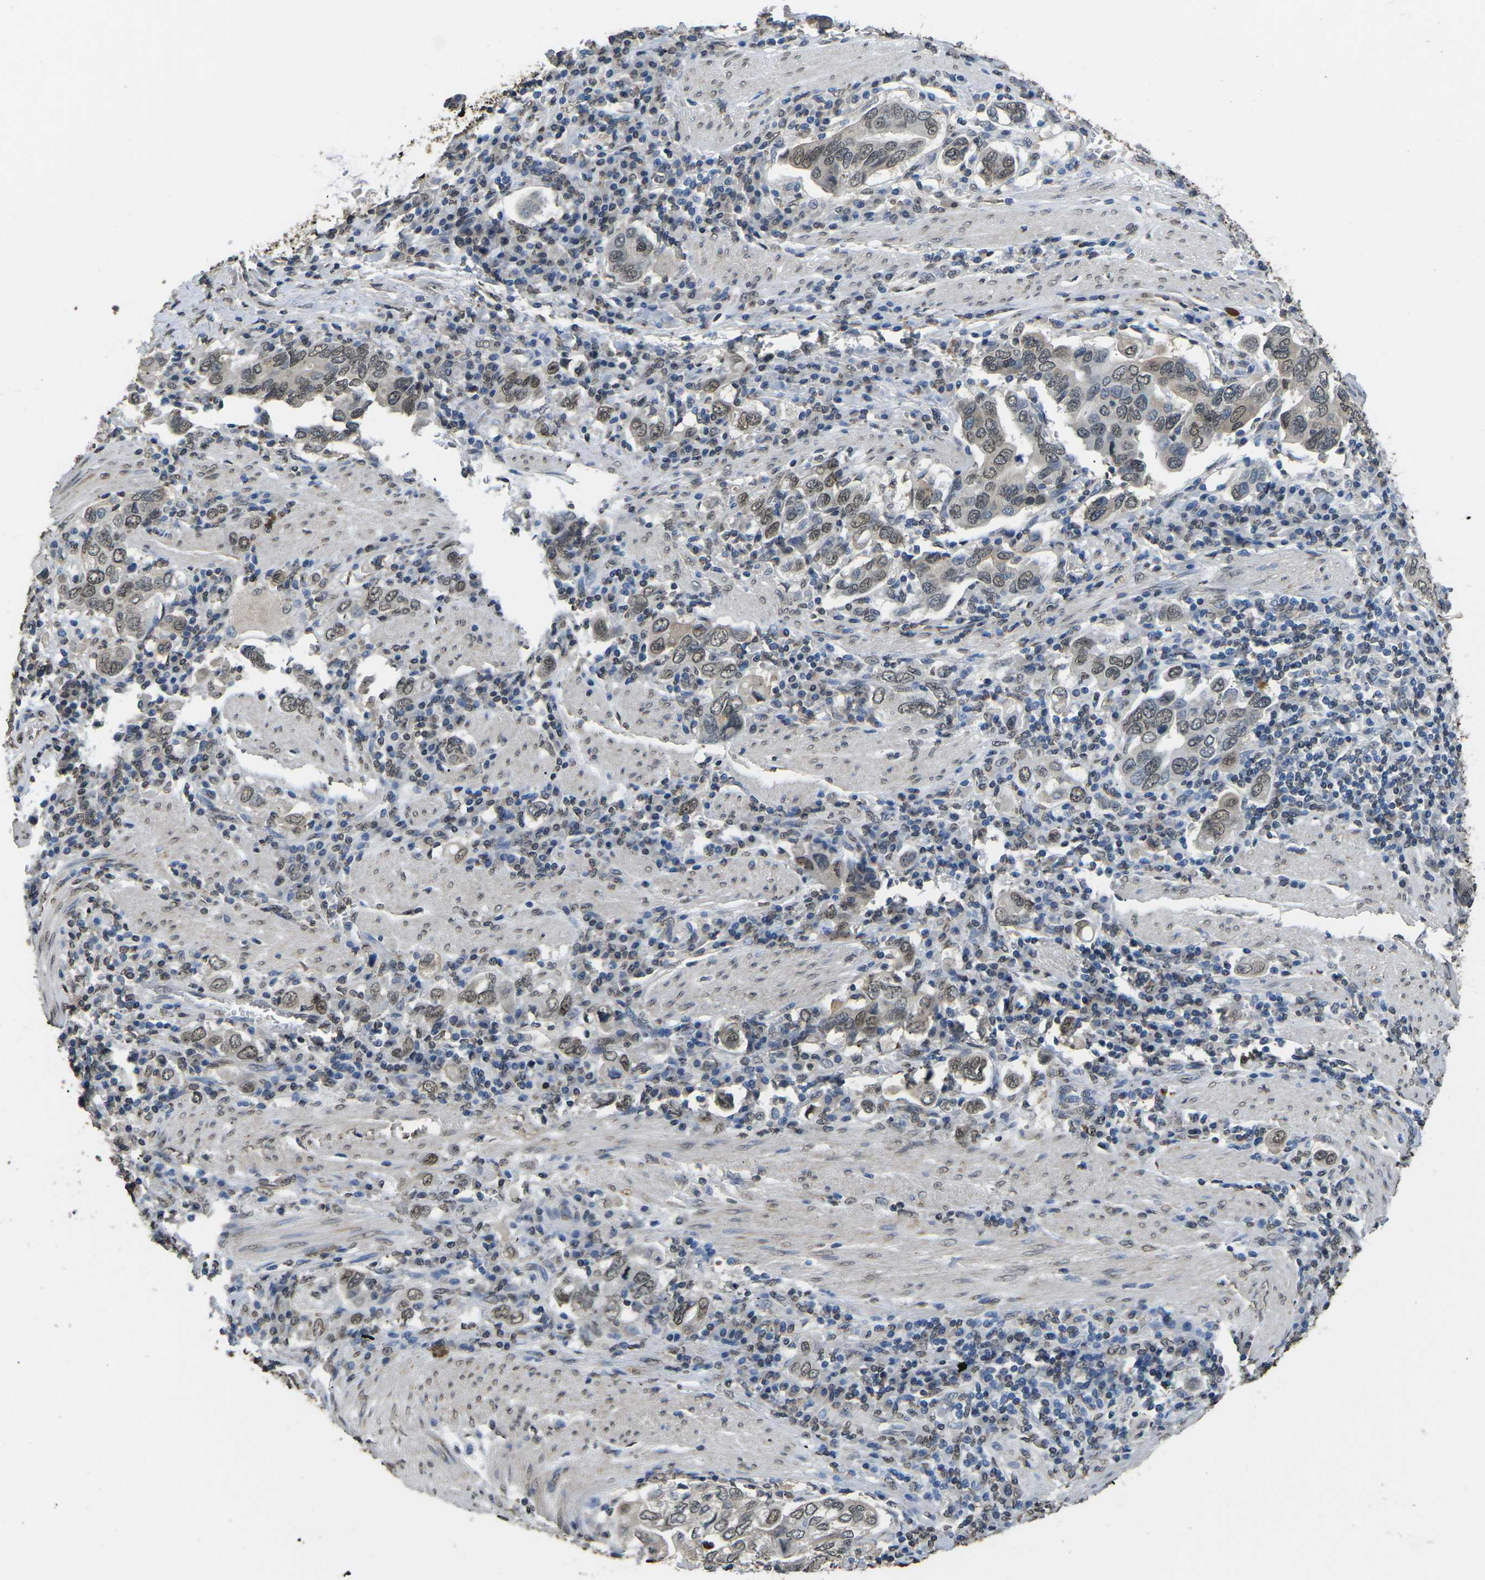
{"staining": {"intensity": "weak", "quantity": ">75%", "location": "nuclear"}, "tissue": "stomach cancer", "cell_type": "Tumor cells", "image_type": "cancer", "snomed": [{"axis": "morphology", "description": "Adenocarcinoma, NOS"}, {"axis": "topography", "description": "Stomach, upper"}], "caption": "A photomicrograph of stomach cancer (adenocarcinoma) stained for a protein reveals weak nuclear brown staining in tumor cells. (DAB (3,3'-diaminobenzidine) IHC, brown staining for protein, blue staining for nuclei).", "gene": "SCNN1B", "patient": {"sex": "male", "age": 62}}